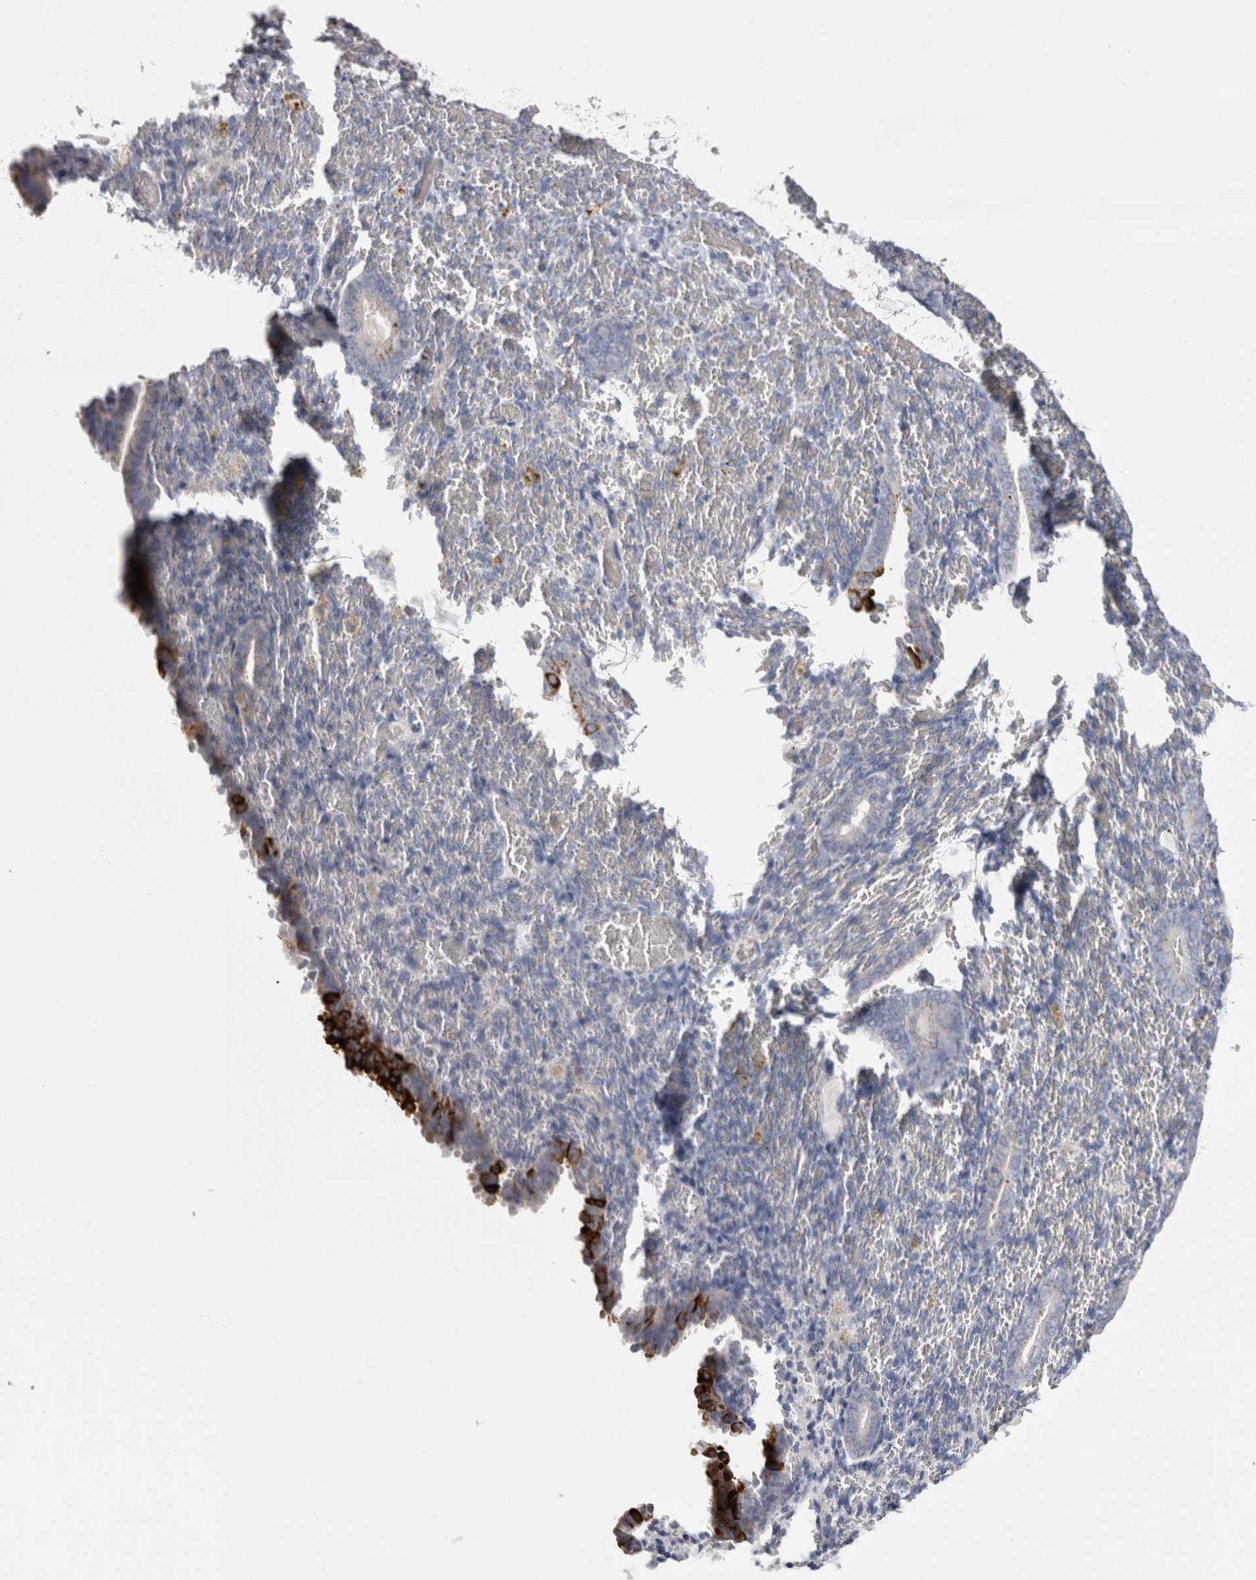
{"staining": {"intensity": "negative", "quantity": "none", "location": "none"}, "tissue": "endometrium", "cell_type": "Cells in endometrial stroma", "image_type": "normal", "snomed": [{"axis": "morphology", "description": "Normal tissue, NOS"}, {"axis": "topography", "description": "Endometrium"}], "caption": "Histopathology image shows no protein expression in cells in endometrial stroma of normal endometrium. Nuclei are stained in blue.", "gene": "PWP2", "patient": {"sex": "female", "age": 51}}